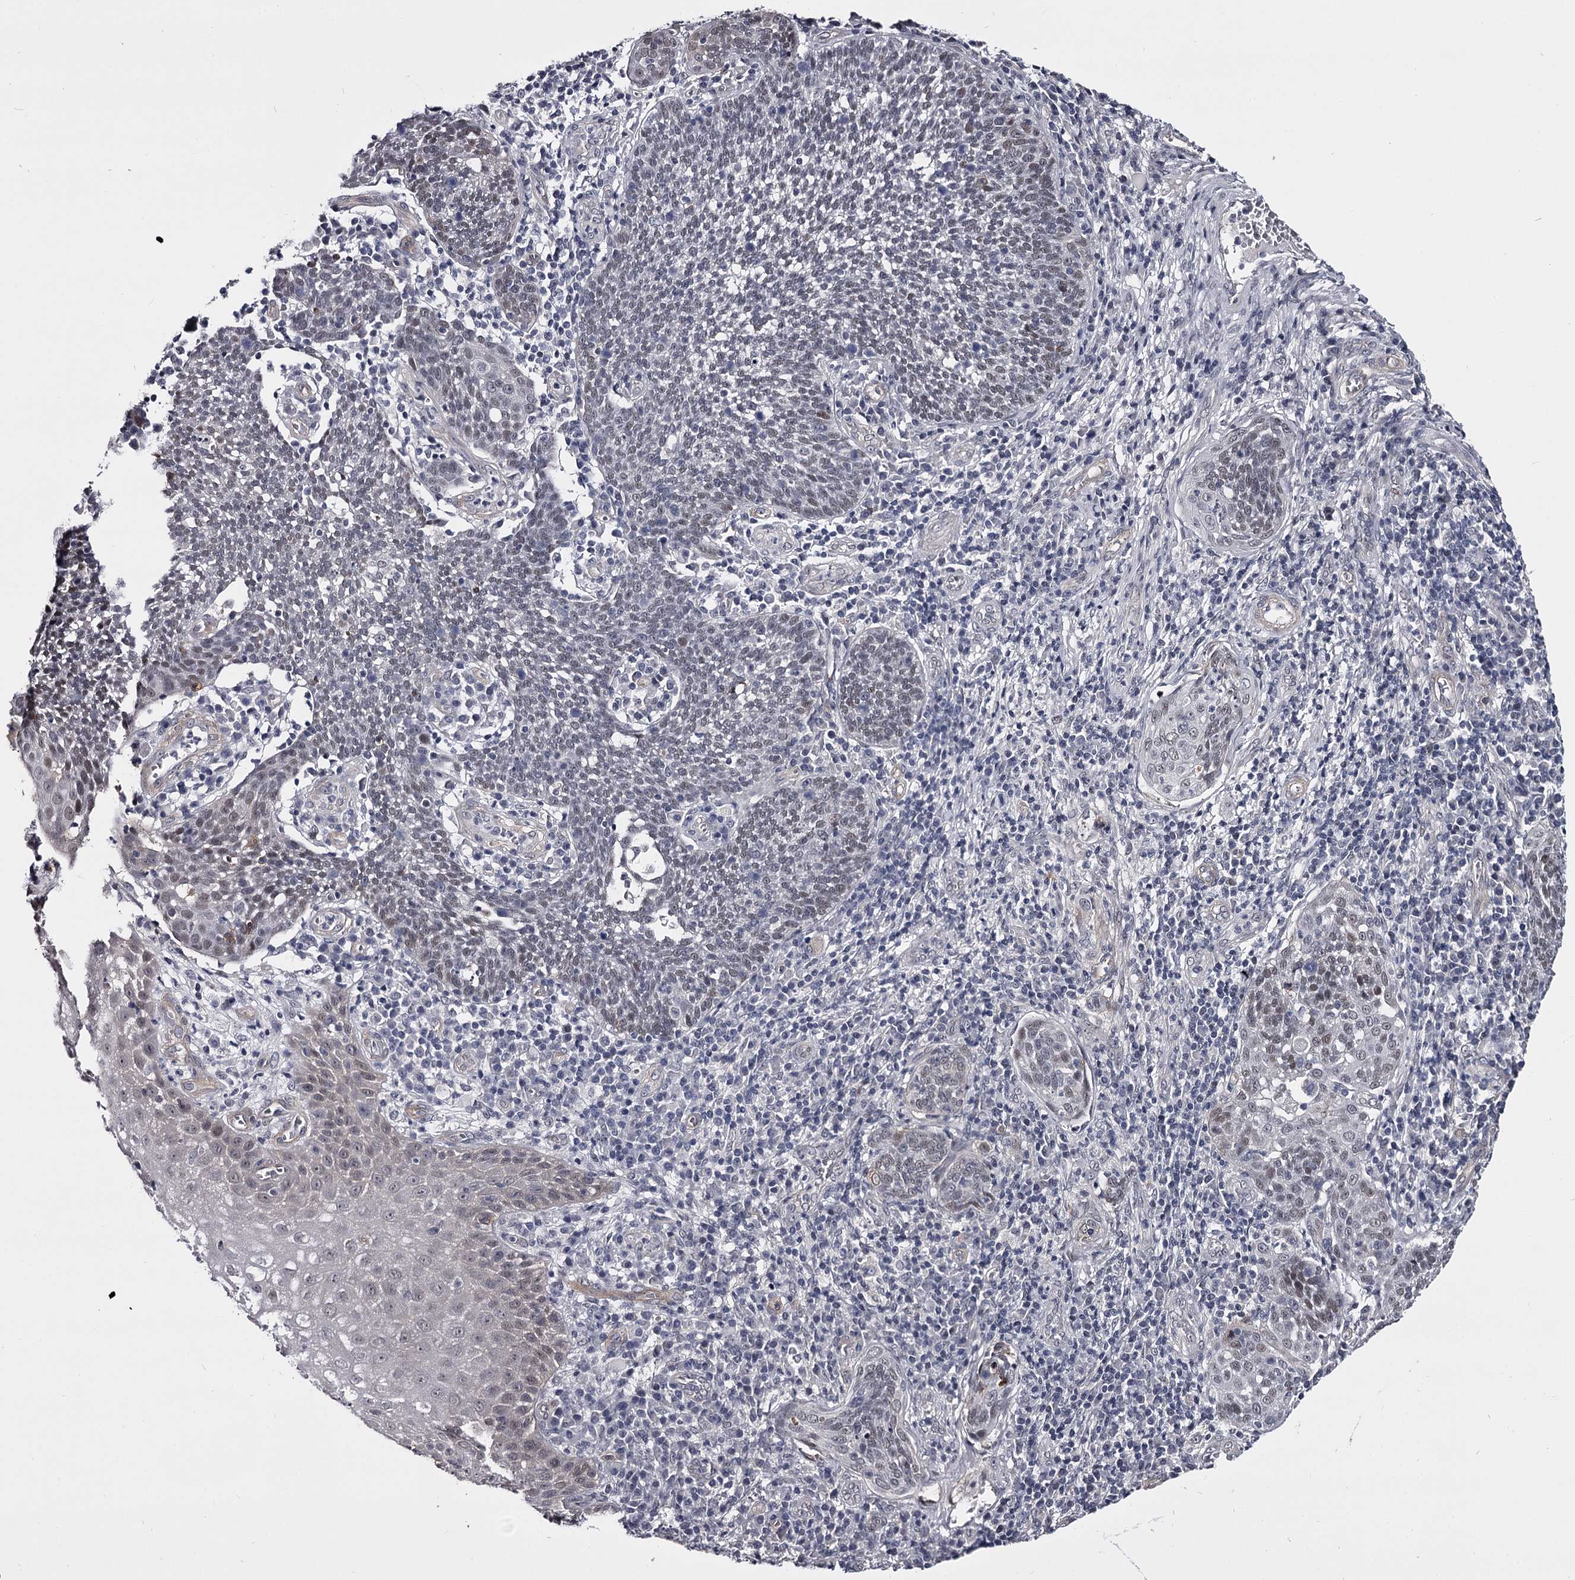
{"staining": {"intensity": "negative", "quantity": "none", "location": "none"}, "tissue": "cervical cancer", "cell_type": "Tumor cells", "image_type": "cancer", "snomed": [{"axis": "morphology", "description": "Squamous cell carcinoma, NOS"}, {"axis": "topography", "description": "Cervix"}], "caption": "Immunohistochemical staining of human cervical cancer exhibits no significant positivity in tumor cells. (Immunohistochemistry (ihc), brightfield microscopy, high magnification).", "gene": "OVOL2", "patient": {"sex": "female", "age": 34}}